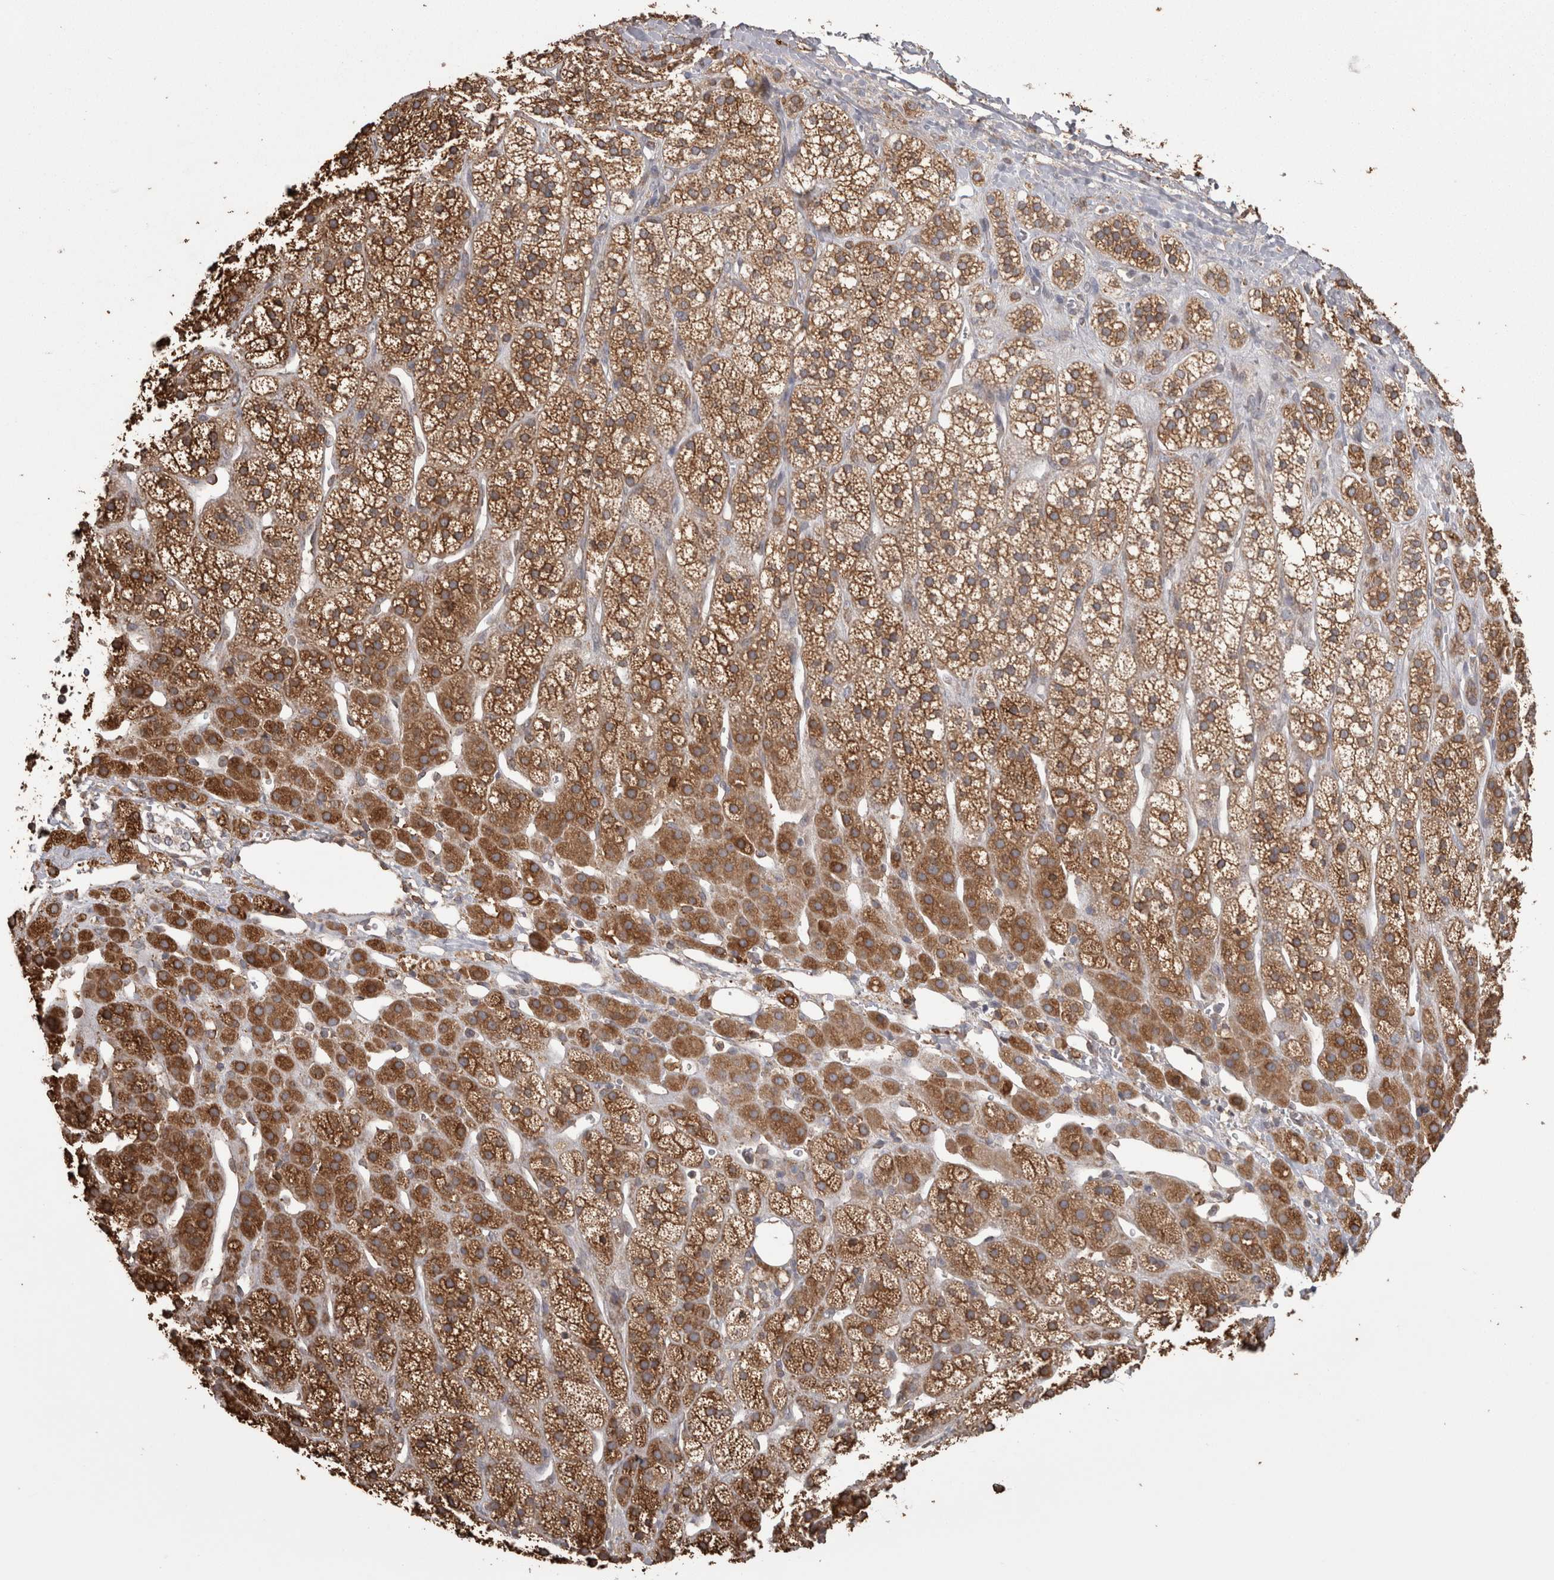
{"staining": {"intensity": "strong", "quantity": ">75%", "location": "cytoplasmic/membranous"}, "tissue": "adrenal gland", "cell_type": "Glandular cells", "image_type": "normal", "snomed": [{"axis": "morphology", "description": "Normal tissue, NOS"}, {"axis": "topography", "description": "Adrenal gland"}], "caption": "Brown immunohistochemical staining in normal human adrenal gland shows strong cytoplasmic/membranous positivity in approximately >75% of glandular cells.", "gene": "PON2", "patient": {"sex": "male", "age": 56}}